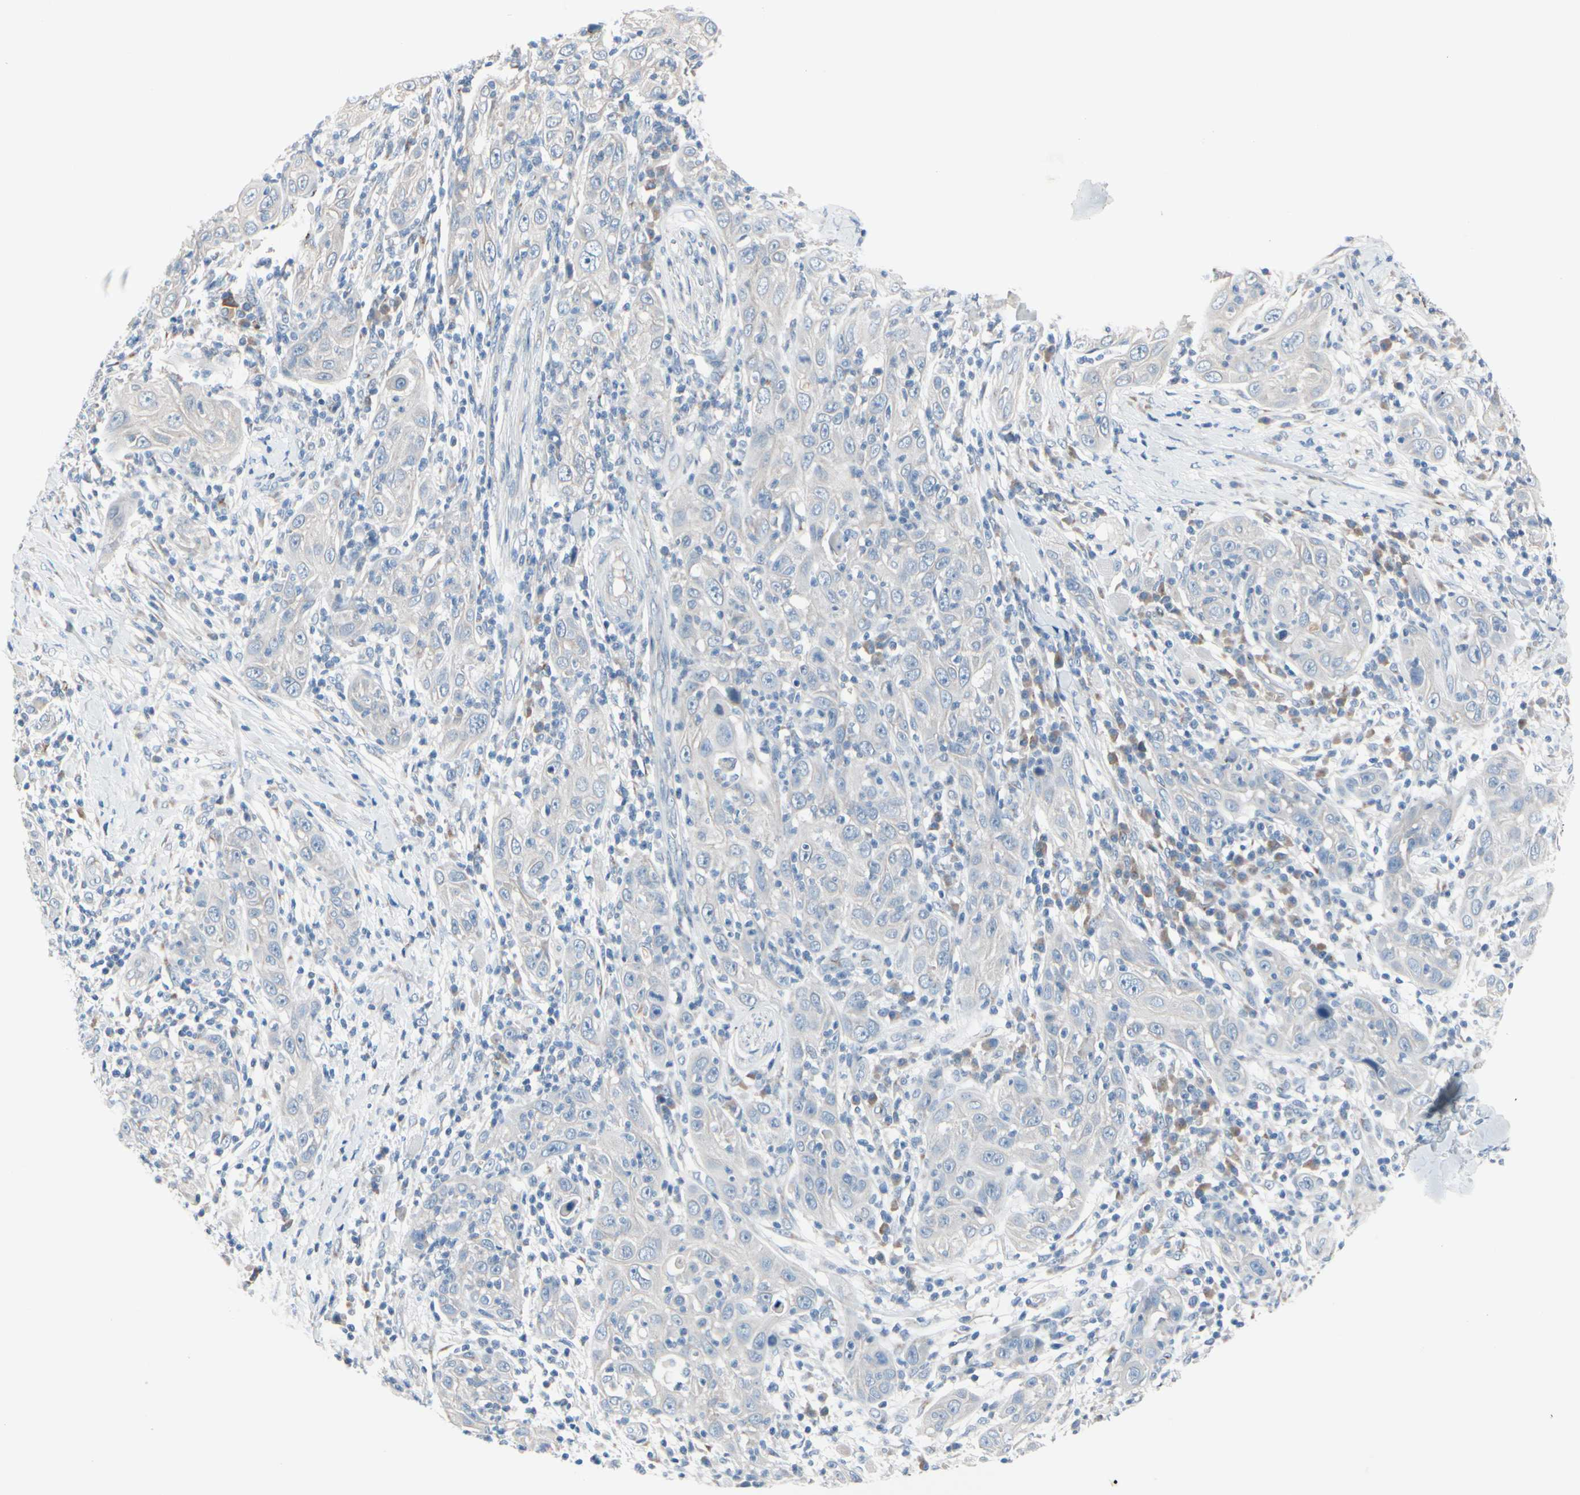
{"staining": {"intensity": "negative", "quantity": "none", "location": "none"}, "tissue": "skin cancer", "cell_type": "Tumor cells", "image_type": "cancer", "snomed": [{"axis": "morphology", "description": "Squamous cell carcinoma, NOS"}, {"axis": "topography", "description": "Skin"}], "caption": "Tumor cells show no significant expression in skin squamous cell carcinoma.", "gene": "PGR", "patient": {"sex": "female", "age": 88}}